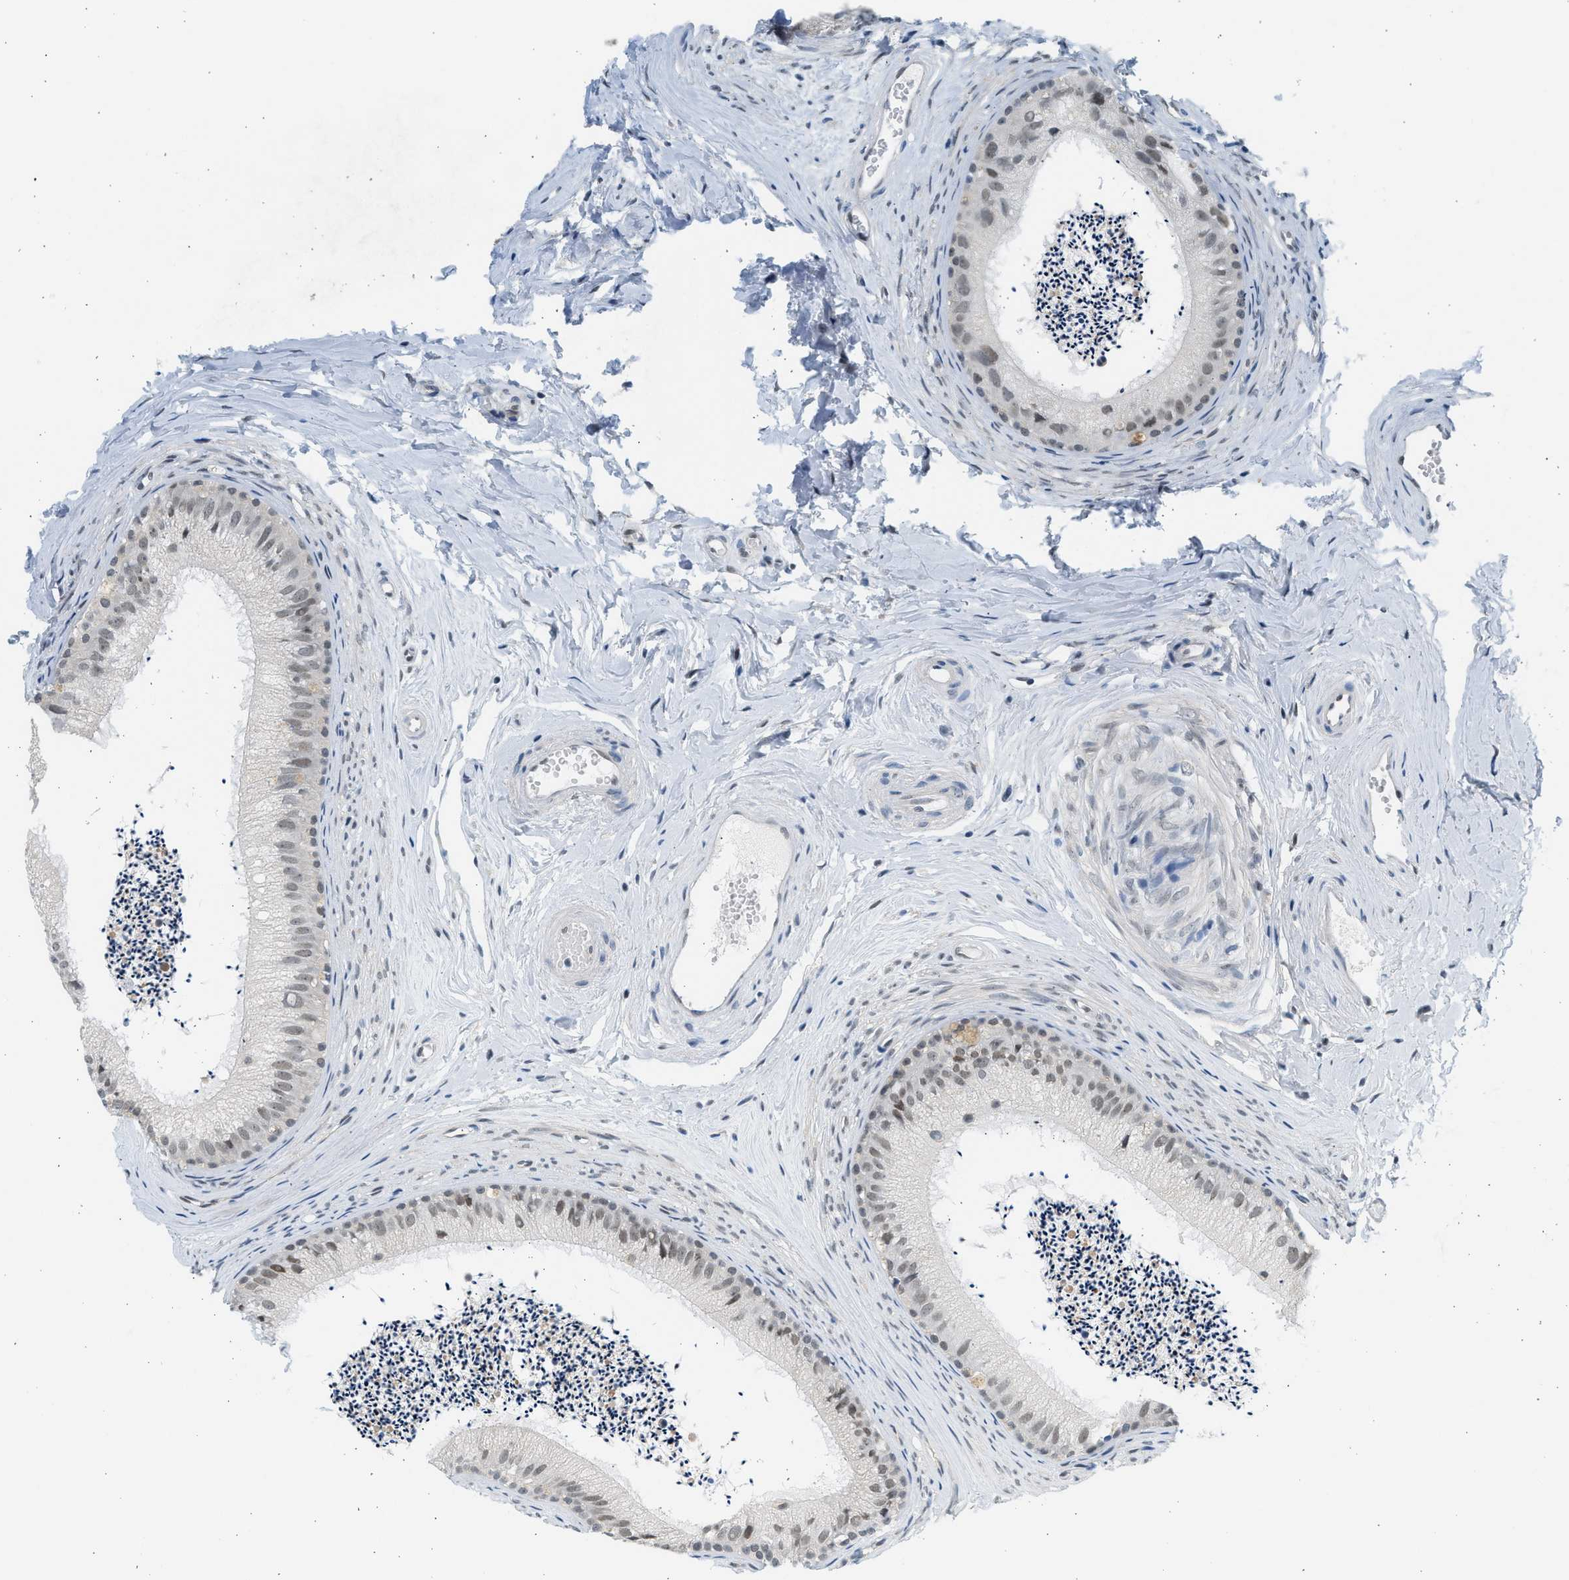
{"staining": {"intensity": "moderate", "quantity": ">75%", "location": "nuclear"}, "tissue": "epididymis", "cell_type": "Glandular cells", "image_type": "normal", "snomed": [{"axis": "morphology", "description": "Normal tissue, NOS"}, {"axis": "topography", "description": "Epididymis"}], "caption": "Immunohistochemistry (IHC) of normal epididymis demonstrates medium levels of moderate nuclear expression in approximately >75% of glandular cells. The staining is performed using DAB (3,3'-diaminobenzidine) brown chromogen to label protein expression. The nuclei are counter-stained blue using hematoxylin.", "gene": "HIPK1", "patient": {"sex": "male", "age": 56}}